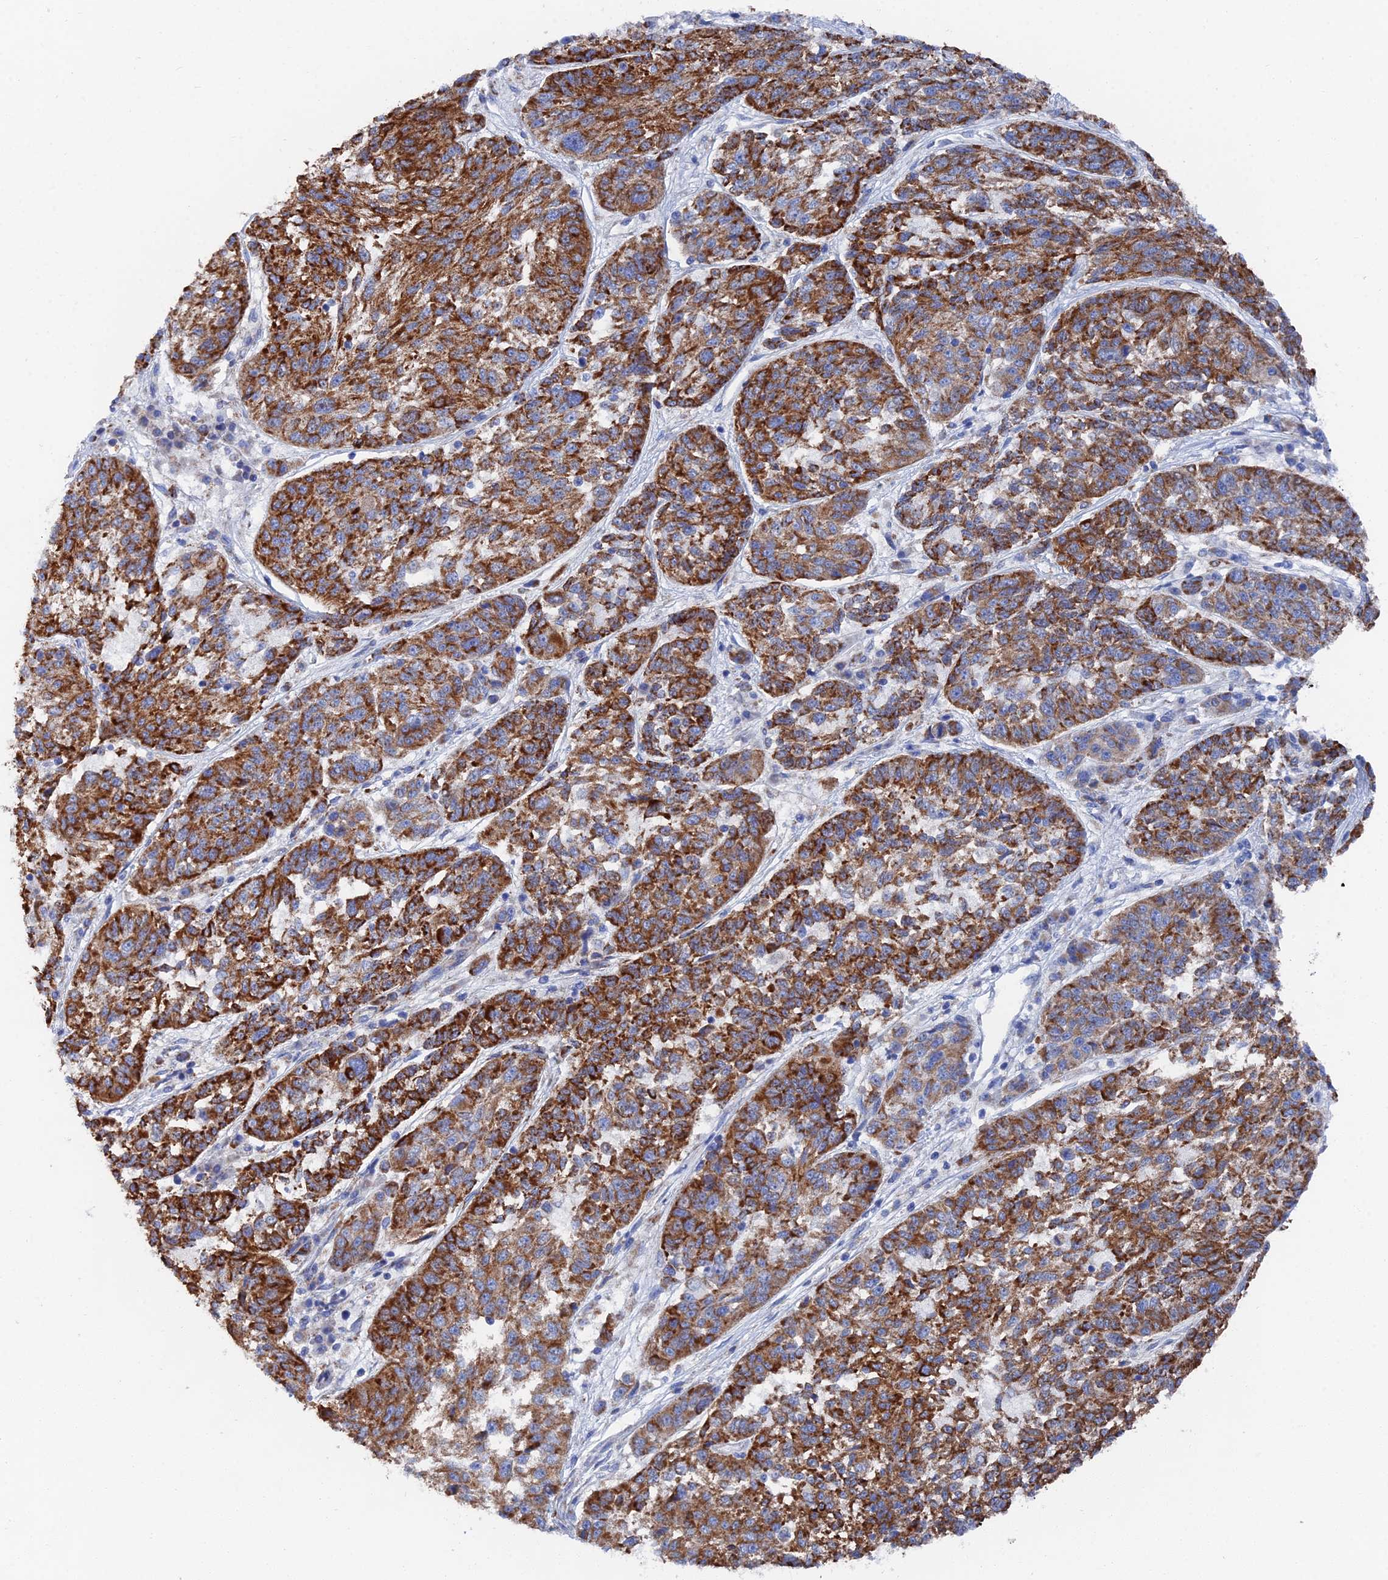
{"staining": {"intensity": "strong", "quantity": ">75%", "location": "cytoplasmic/membranous"}, "tissue": "melanoma", "cell_type": "Tumor cells", "image_type": "cancer", "snomed": [{"axis": "morphology", "description": "Malignant melanoma, NOS"}, {"axis": "topography", "description": "Skin"}], "caption": "This is an image of IHC staining of malignant melanoma, which shows strong staining in the cytoplasmic/membranous of tumor cells.", "gene": "IFT80", "patient": {"sex": "male", "age": 53}}